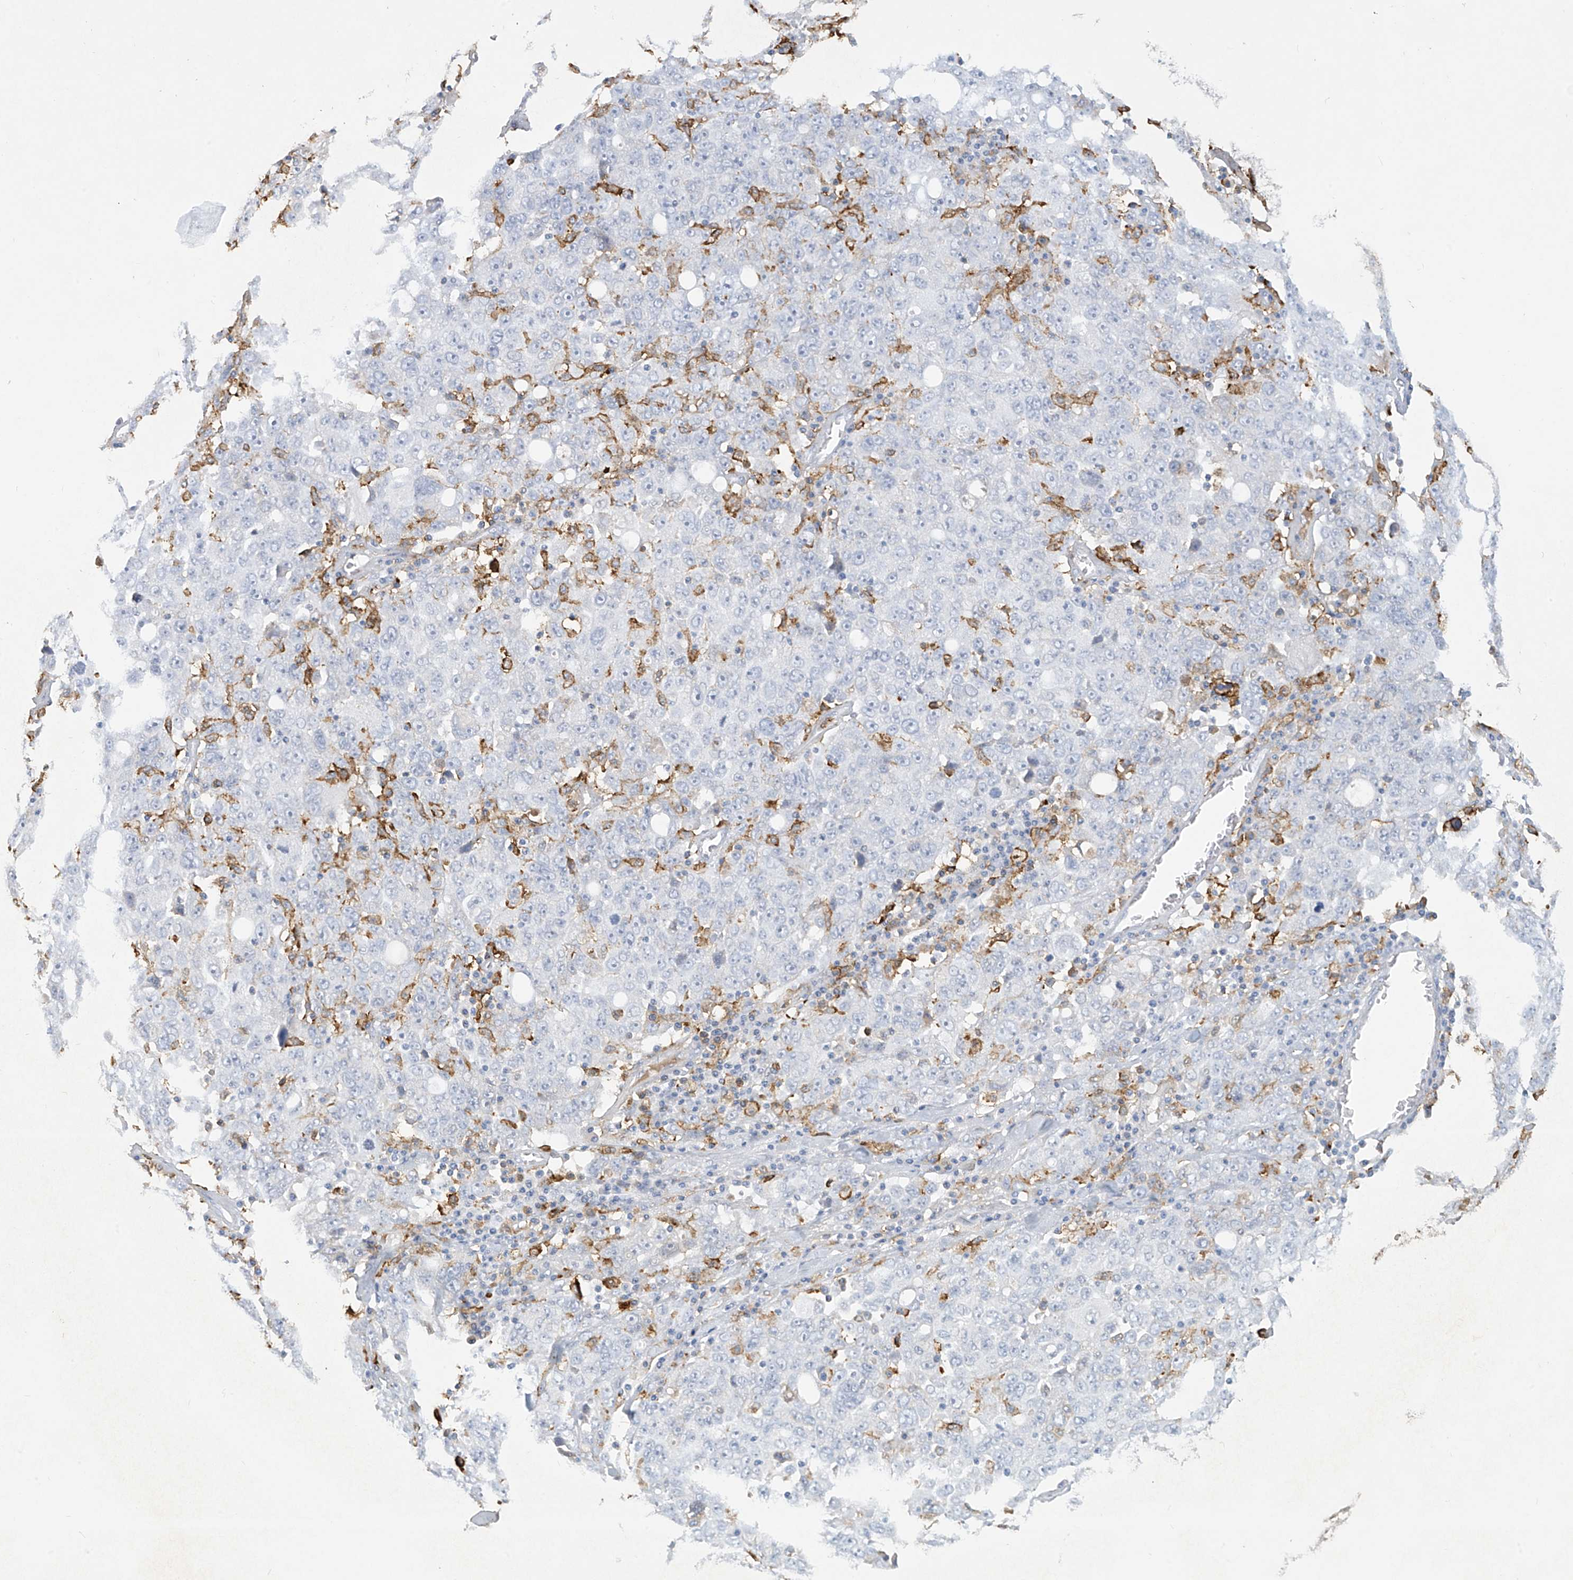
{"staining": {"intensity": "negative", "quantity": "none", "location": "none"}, "tissue": "ovarian cancer", "cell_type": "Tumor cells", "image_type": "cancer", "snomed": [{"axis": "morphology", "description": "Carcinoma, endometroid"}, {"axis": "topography", "description": "Ovary"}], "caption": "The histopathology image exhibits no significant expression in tumor cells of endometroid carcinoma (ovarian).", "gene": "FCGR3A", "patient": {"sex": "female", "age": 62}}